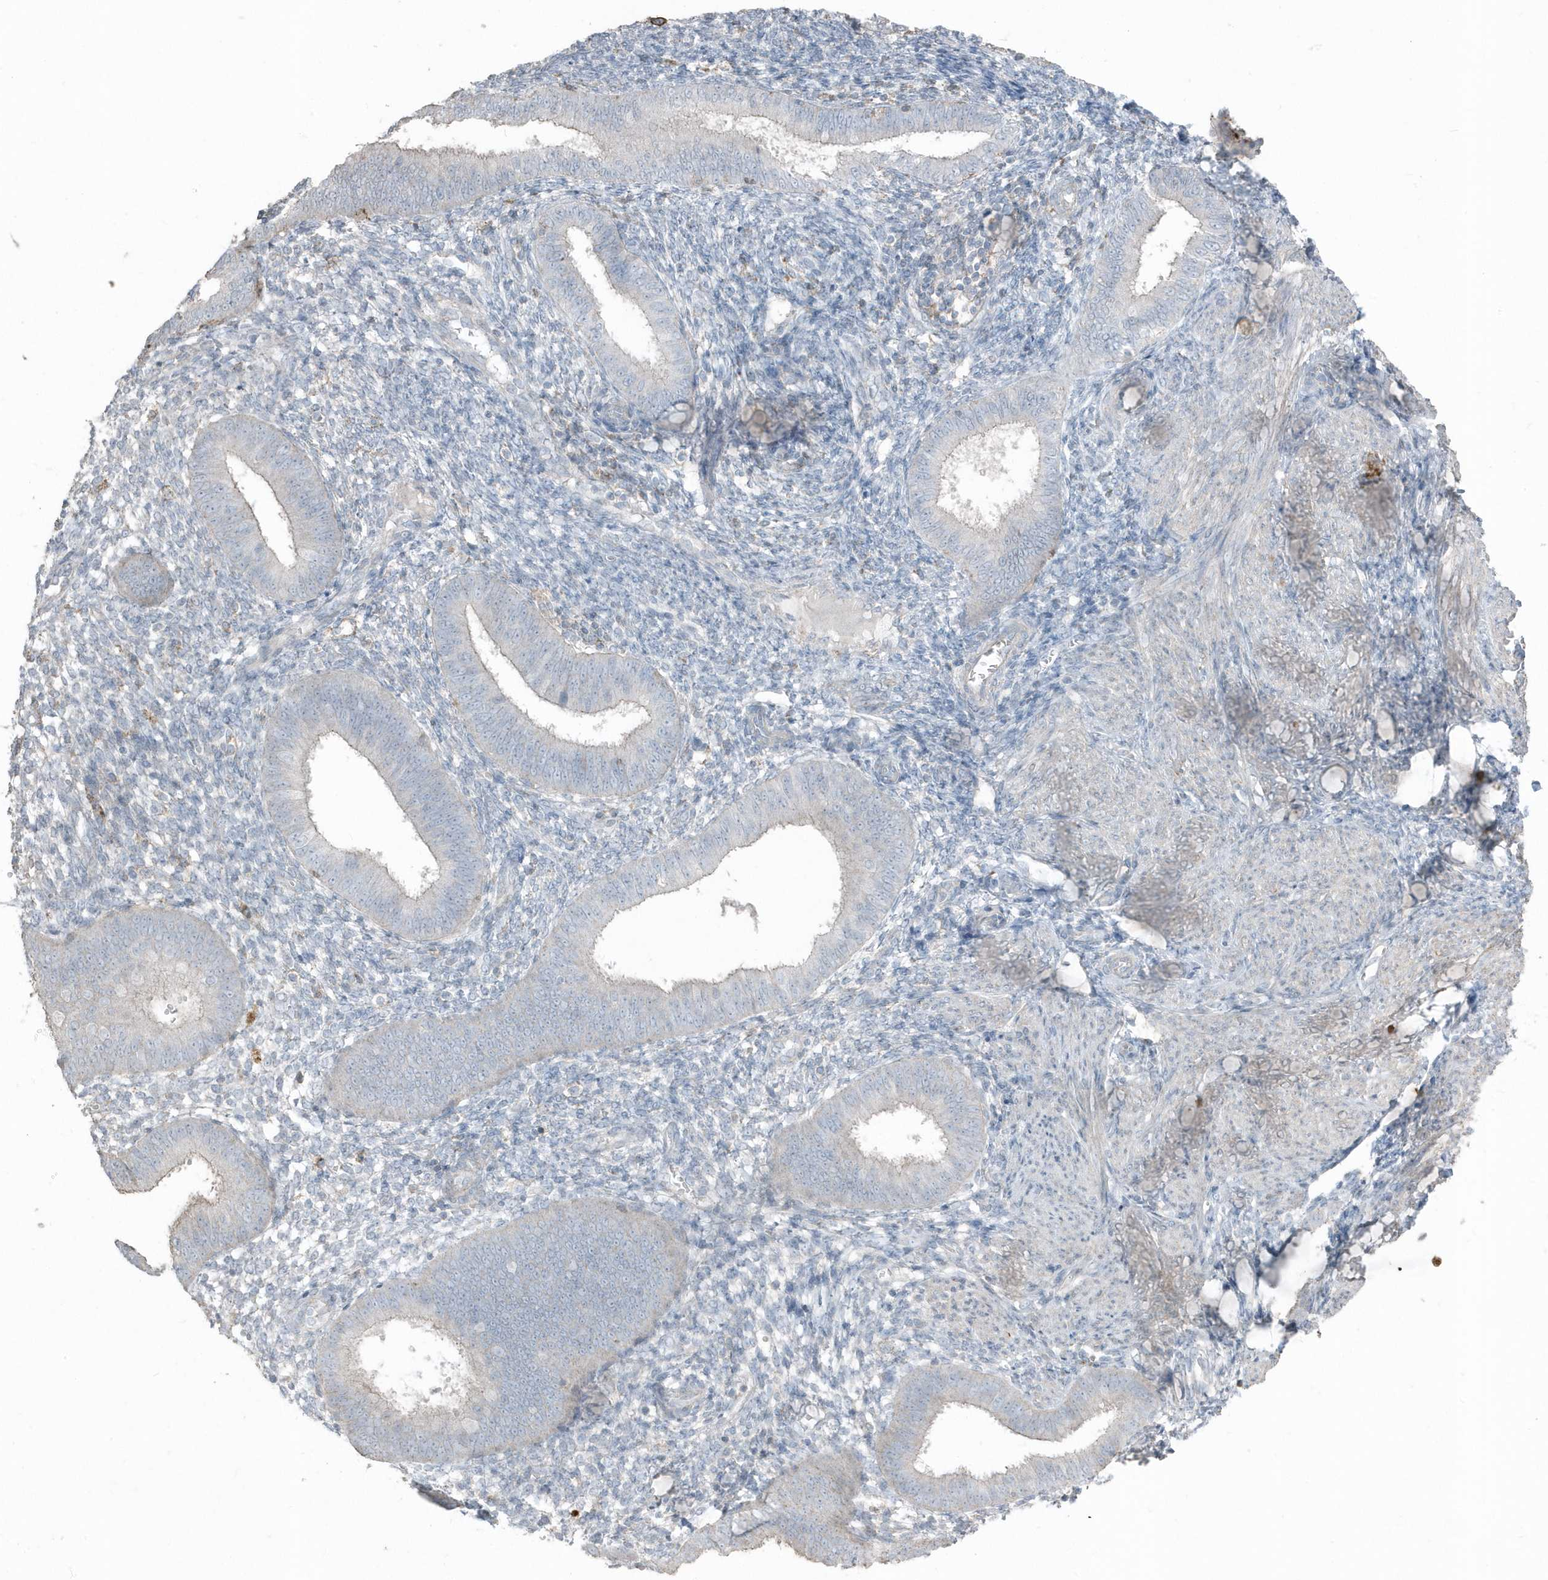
{"staining": {"intensity": "negative", "quantity": "none", "location": "none"}, "tissue": "endometrium", "cell_type": "Cells in endometrial stroma", "image_type": "normal", "snomed": [{"axis": "morphology", "description": "Normal tissue, NOS"}, {"axis": "topography", "description": "Uterus"}, {"axis": "topography", "description": "Endometrium"}], "caption": "An IHC image of benign endometrium is shown. There is no staining in cells in endometrial stroma of endometrium. The staining was performed using DAB (3,3'-diaminobenzidine) to visualize the protein expression in brown, while the nuclei were stained in blue with hematoxylin (Magnification: 20x).", "gene": "ACTC1", "patient": {"sex": "female", "age": 48}}